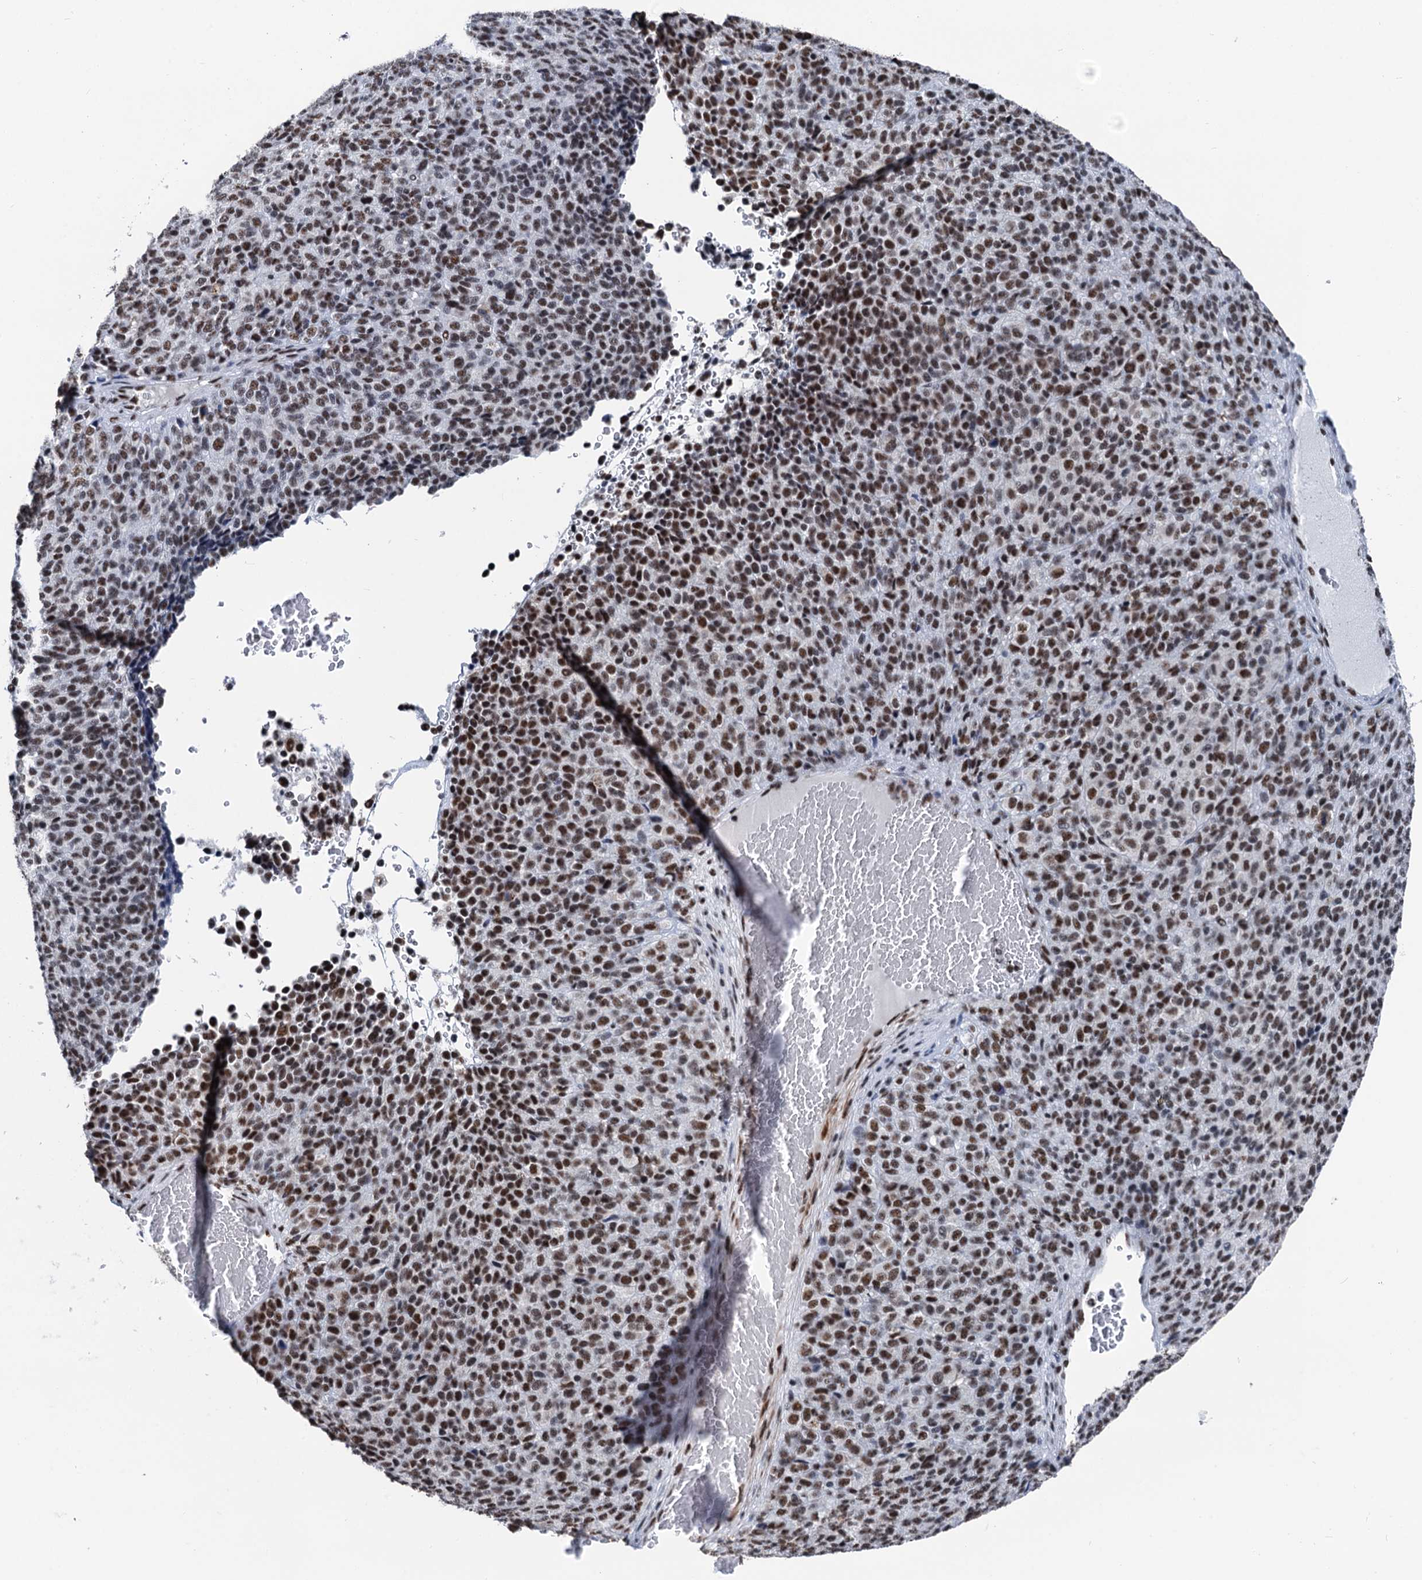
{"staining": {"intensity": "moderate", "quantity": ">75%", "location": "nuclear"}, "tissue": "melanoma", "cell_type": "Tumor cells", "image_type": "cancer", "snomed": [{"axis": "morphology", "description": "Malignant melanoma, Metastatic site"}, {"axis": "topography", "description": "Brain"}], "caption": "There is medium levels of moderate nuclear expression in tumor cells of melanoma, as demonstrated by immunohistochemical staining (brown color).", "gene": "DDX23", "patient": {"sex": "female", "age": 56}}